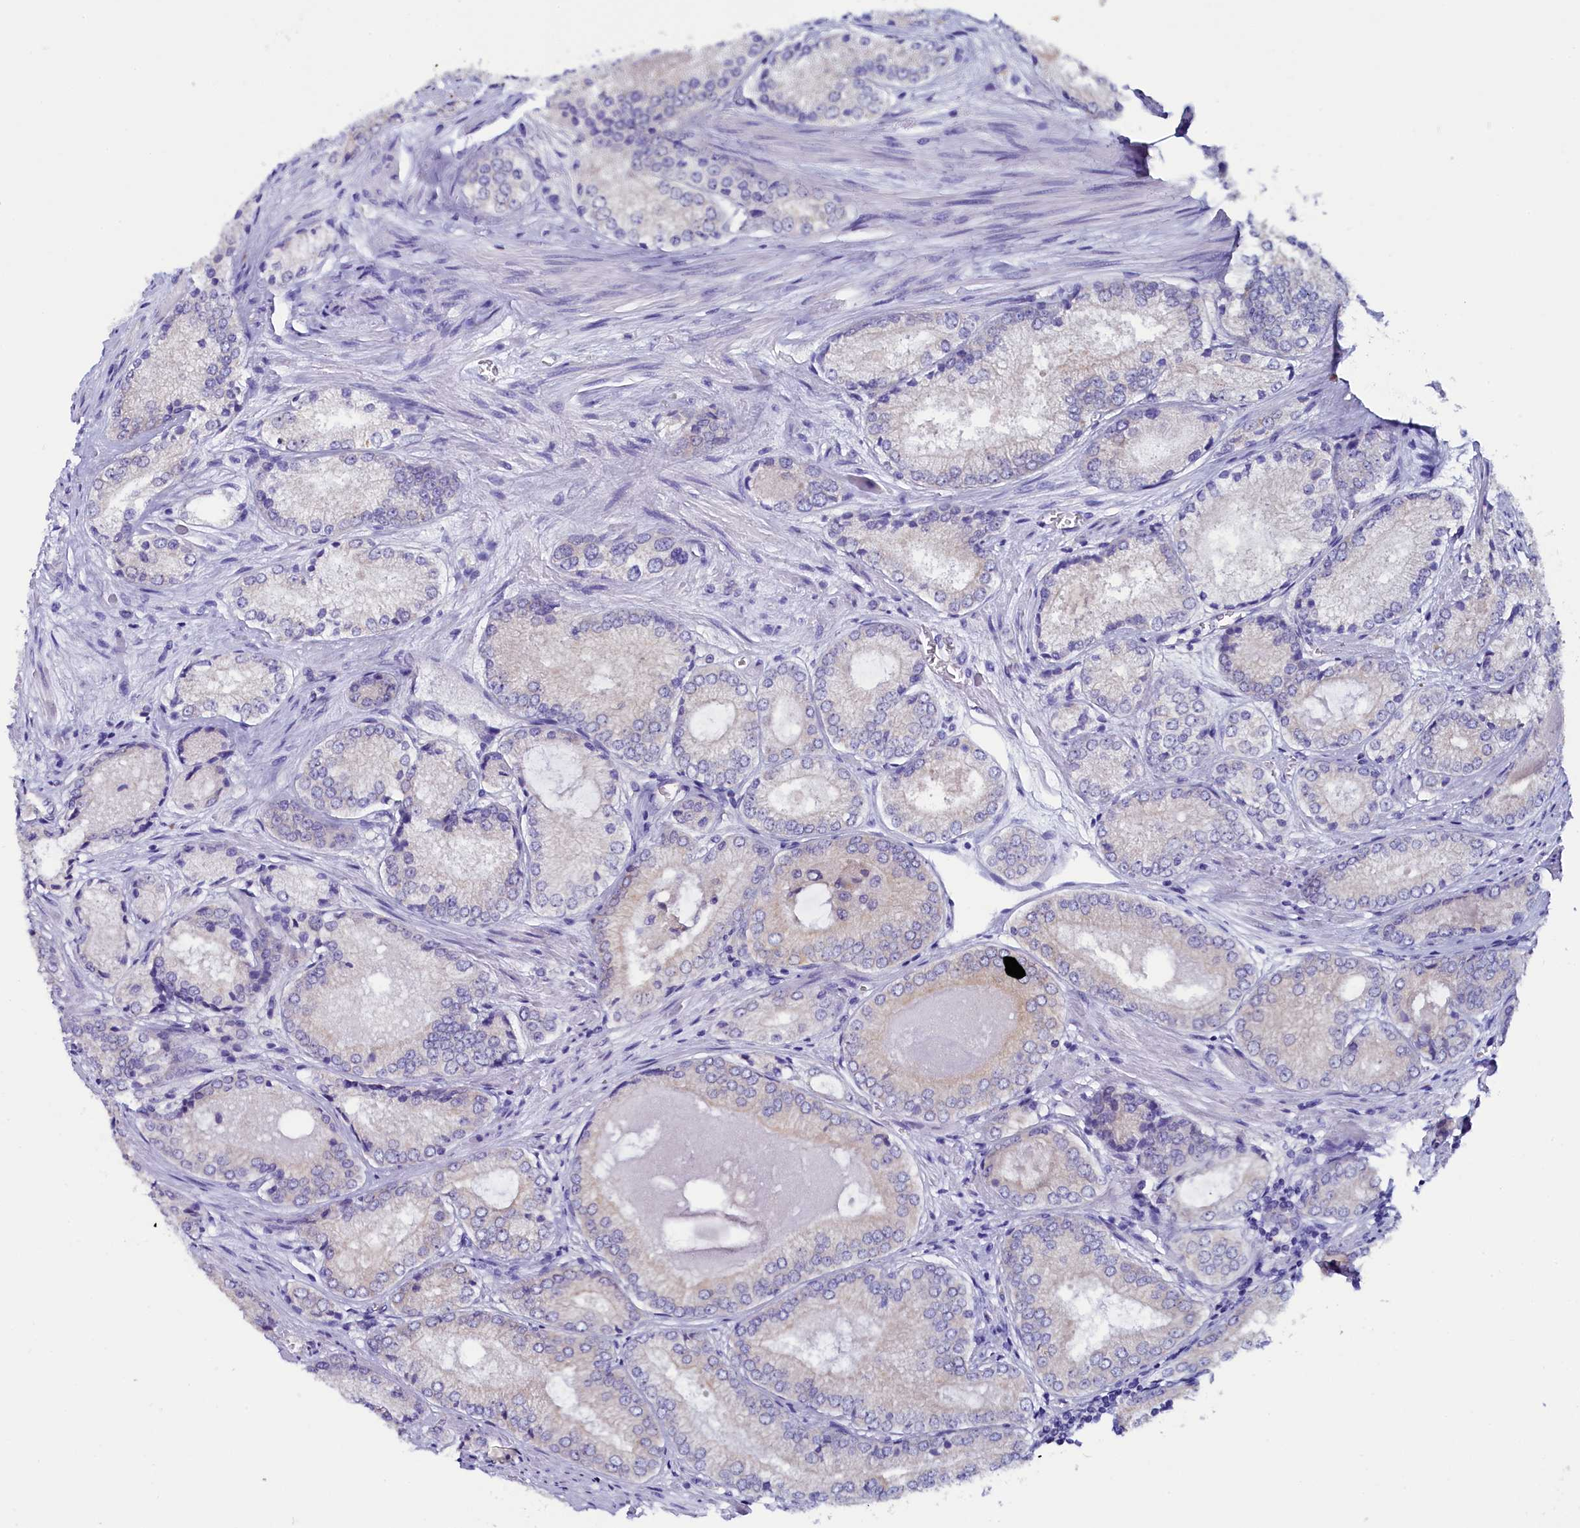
{"staining": {"intensity": "negative", "quantity": "none", "location": "none"}, "tissue": "prostate cancer", "cell_type": "Tumor cells", "image_type": "cancer", "snomed": [{"axis": "morphology", "description": "Adenocarcinoma, Low grade"}, {"axis": "topography", "description": "Prostate"}], "caption": "Tumor cells show no significant expression in prostate adenocarcinoma (low-grade).", "gene": "CIAPIN1", "patient": {"sex": "male", "age": 68}}